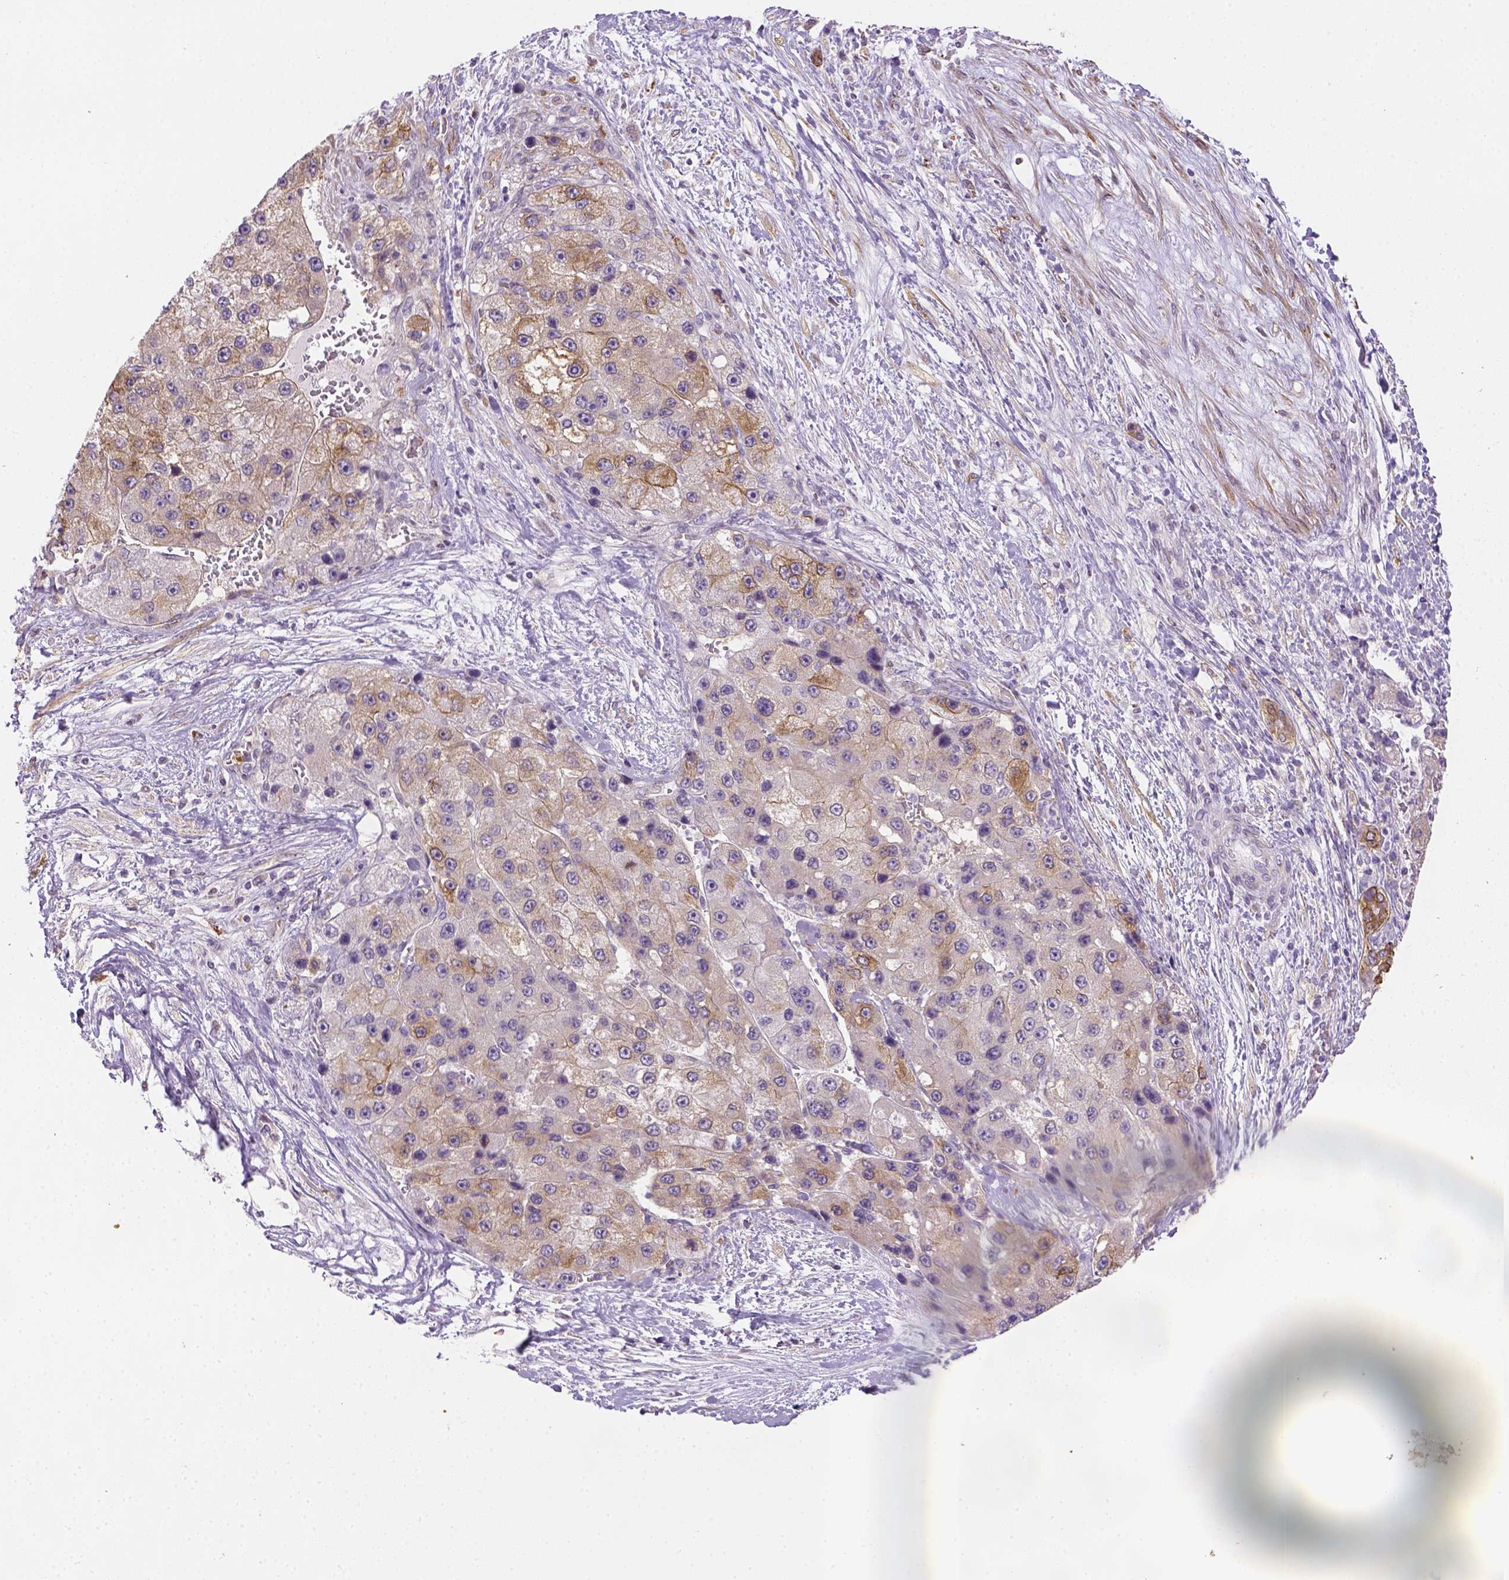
{"staining": {"intensity": "moderate", "quantity": "25%-75%", "location": "cytoplasmic/membranous"}, "tissue": "liver cancer", "cell_type": "Tumor cells", "image_type": "cancer", "snomed": [{"axis": "morphology", "description": "Carcinoma, Hepatocellular, NOS"}, {"axis": "topography", "description": "Liver"}], "caption": "The photomicrograph reveals staining of liver hepatocellular carcinoma, revealing moderate cytoplasmic/membranous protein staining (brown color) within tumor cells.", "gene": "CACNB1", "patient": {"sex": "female", "age": 73}}